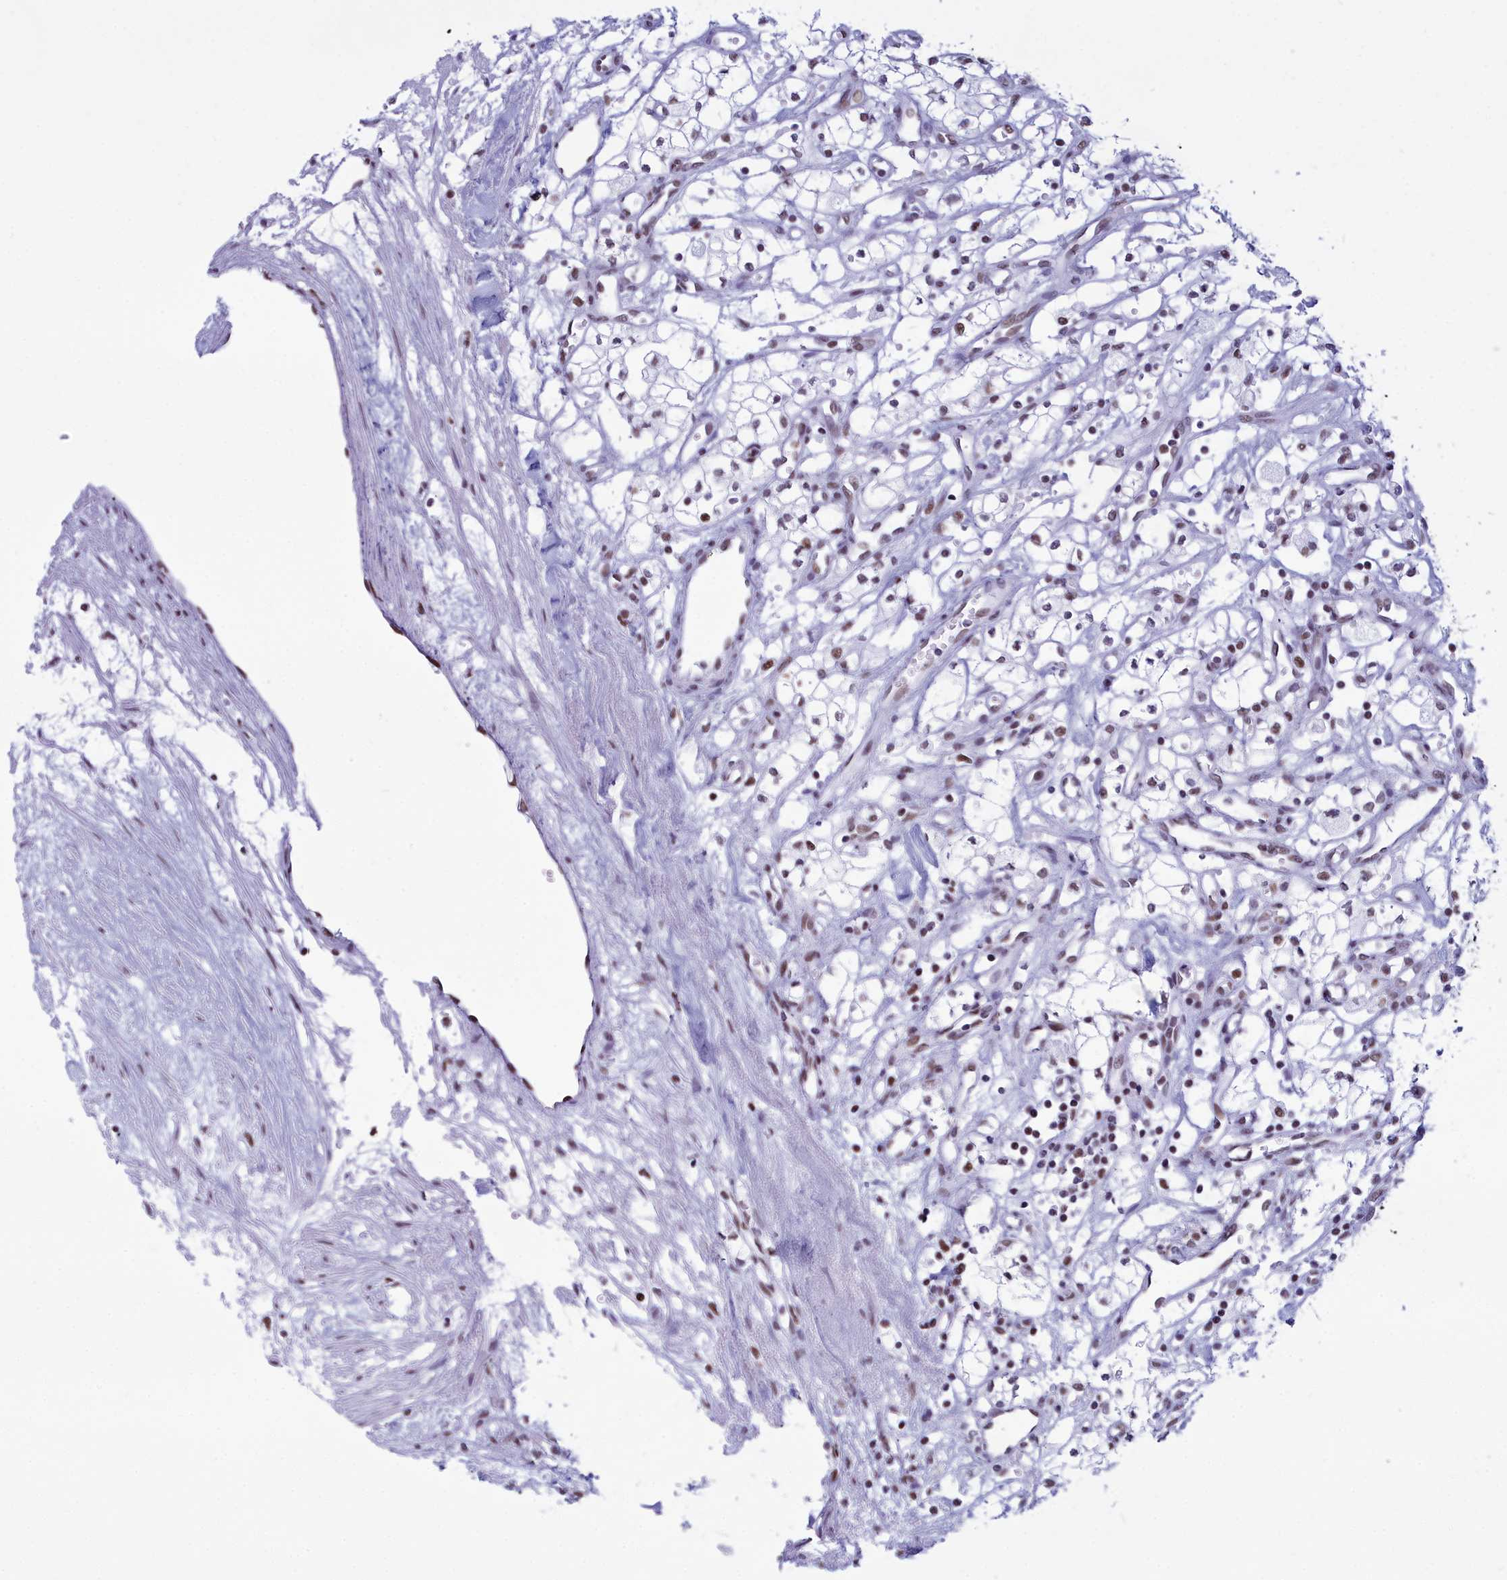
{"staining": {"intensity": "weak", "quantity": "25%-75%", "location": "nuclear"}, "tissue": "renal cancer", "cell_type": "Tumor cells", "image_type": "cancer", "snomed": [{"axis": "morphology", "description": "Adenocarcinoma, NOS"}, {"axis": "topography", "description": "Kidney"}], "caption": "About 25%-75% of tumor cells in human adenocarcinoma (renal) exhibit weak nuclear protein positivity as visualized by brown immunohistochemical staining.", "gene": "CDC26", "patient": {"sex": "male", "age": 59}}